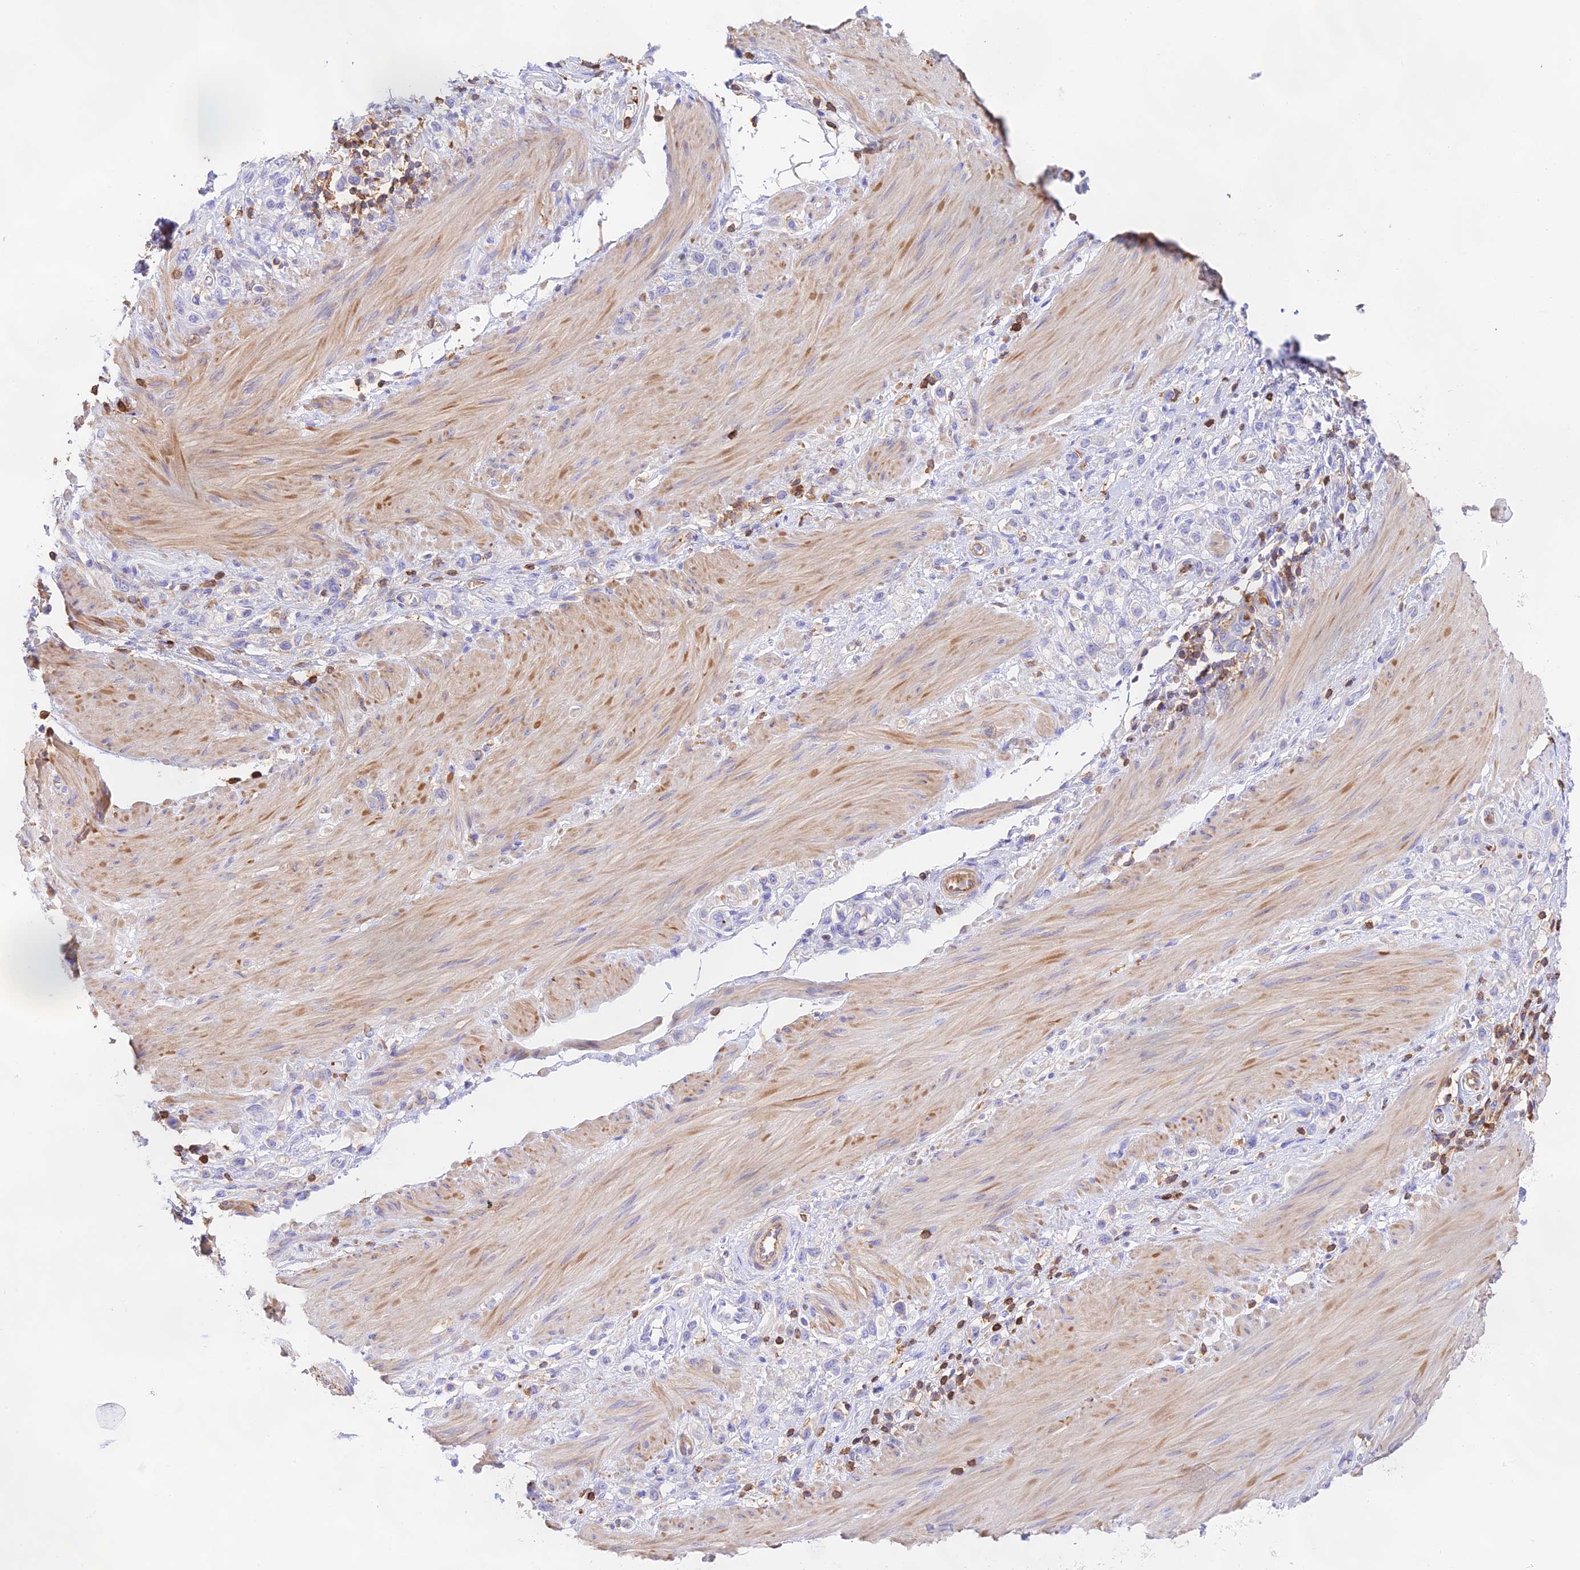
{"staining": {"intensity": "negative", "quantity": "none", "location": "none"}, "tissue": "stomach cancer", "cell_type": "Tumor cells", "image_type": "cancer", "snomed": [{"axis": "morphology", "description": "Adenocarcinoma, NOS"}, {"axis": "topography", "description": "Stomach"}], "caption": "High magnification brightfield microscopy of stomach adenocarcinoma stained with DAB (3,3'-diaminobenzidine) (brown) and counterstained with hematoxylin (blue): tumor cells show no significant staining.", "gene": "DENND1C", "patient": {"sex": "female", "age": 65}}